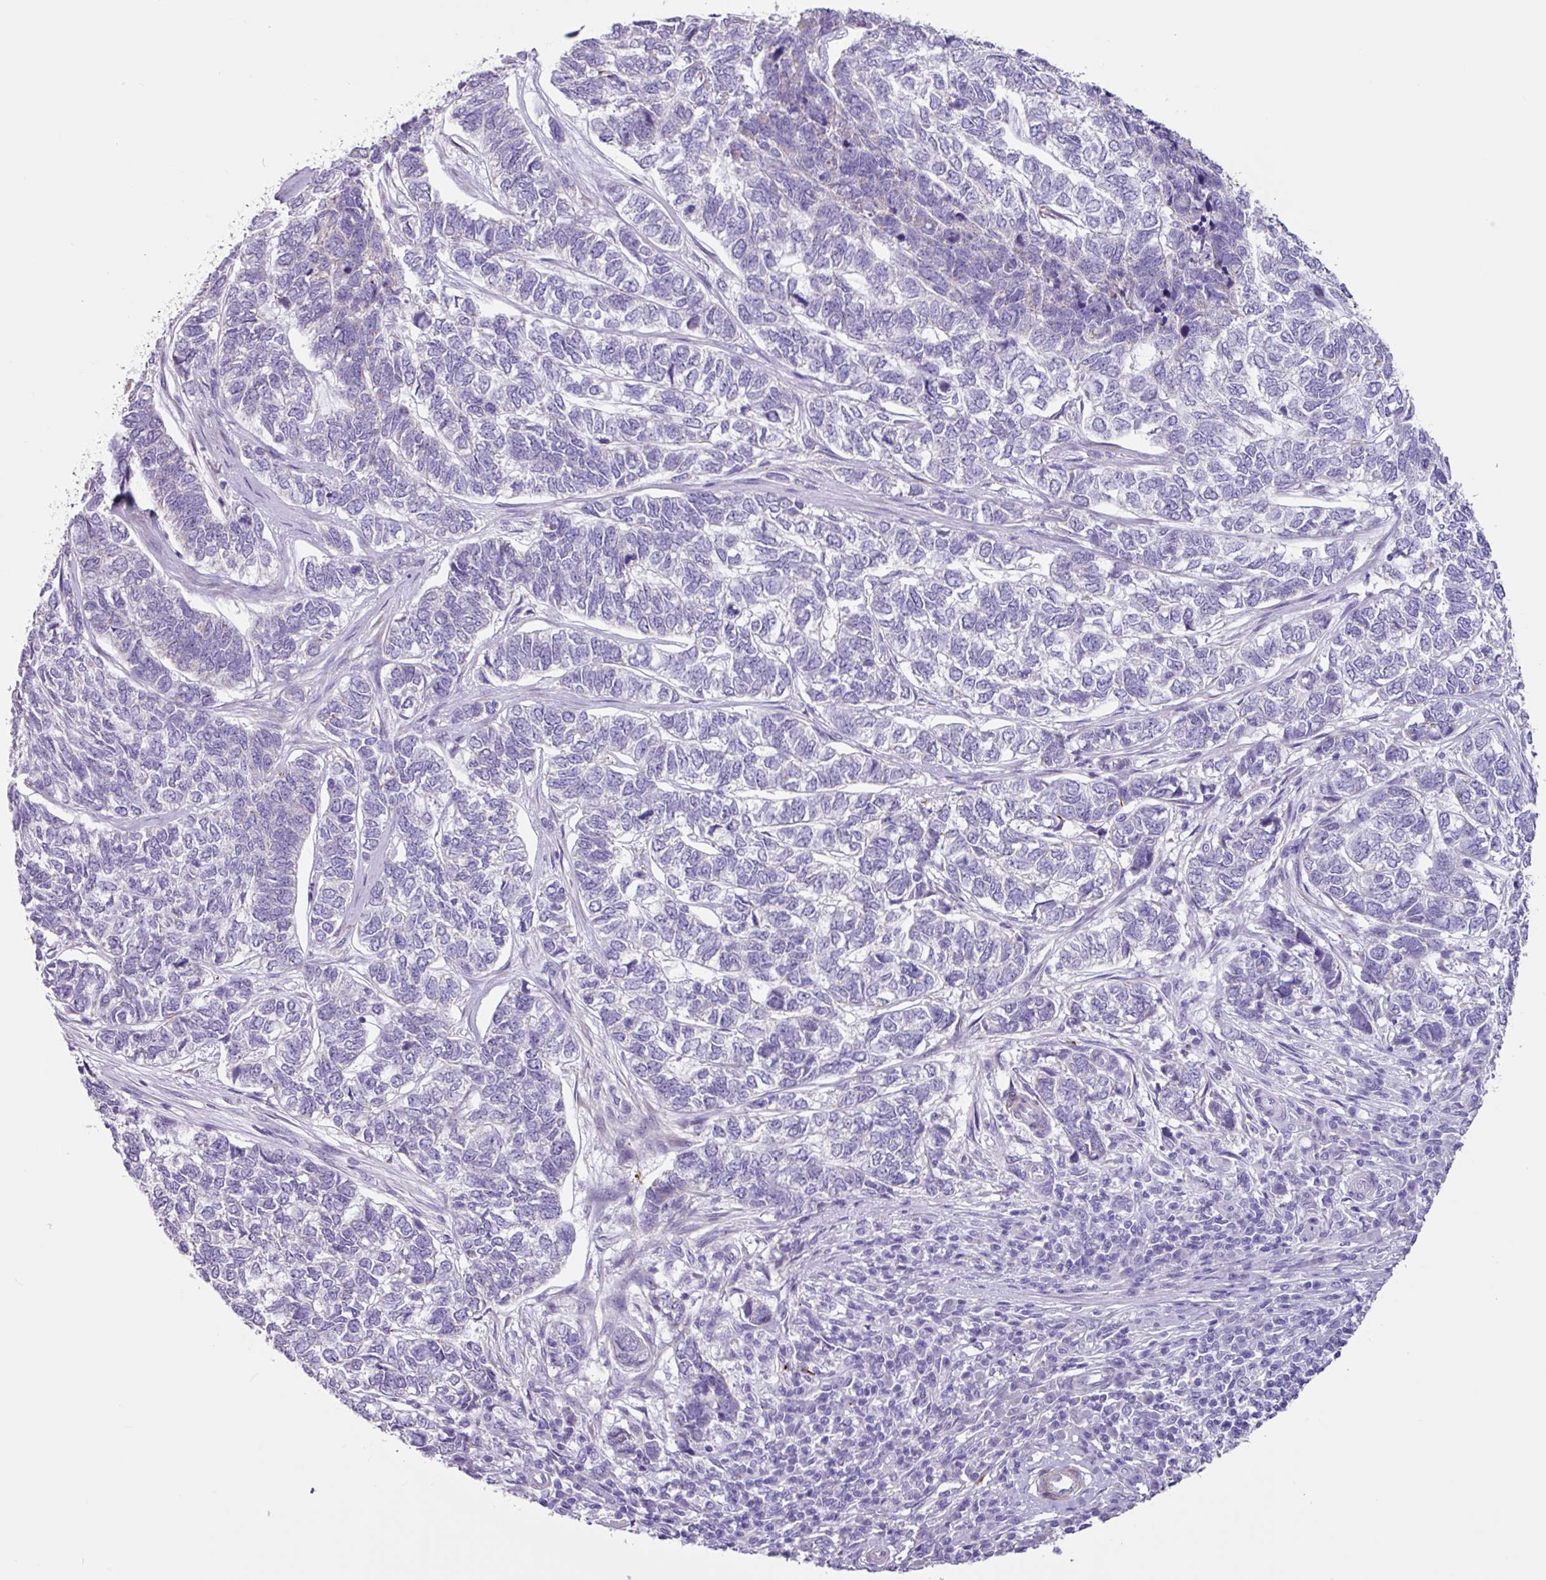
{"staining": {"intensity": "negative", "quantity": "none", "location": "none"}, "tissue": "skin cancer", "cell_type": "Tumor cells", "image_type": "cancer", "snomed": [{"axis": "morphology", "description": "Basal cell carcinoma"}, {"axis": "topography", "description": "Skin"}], "caption": "This micrograph is of skin cancer stained with immunohistochemistry to label a protein in brown with the nuclei are counter-stained blue. There is no staining in tumor cells.", "gene": "OTX1", "patient": {"sex": "female", "age": 65}}